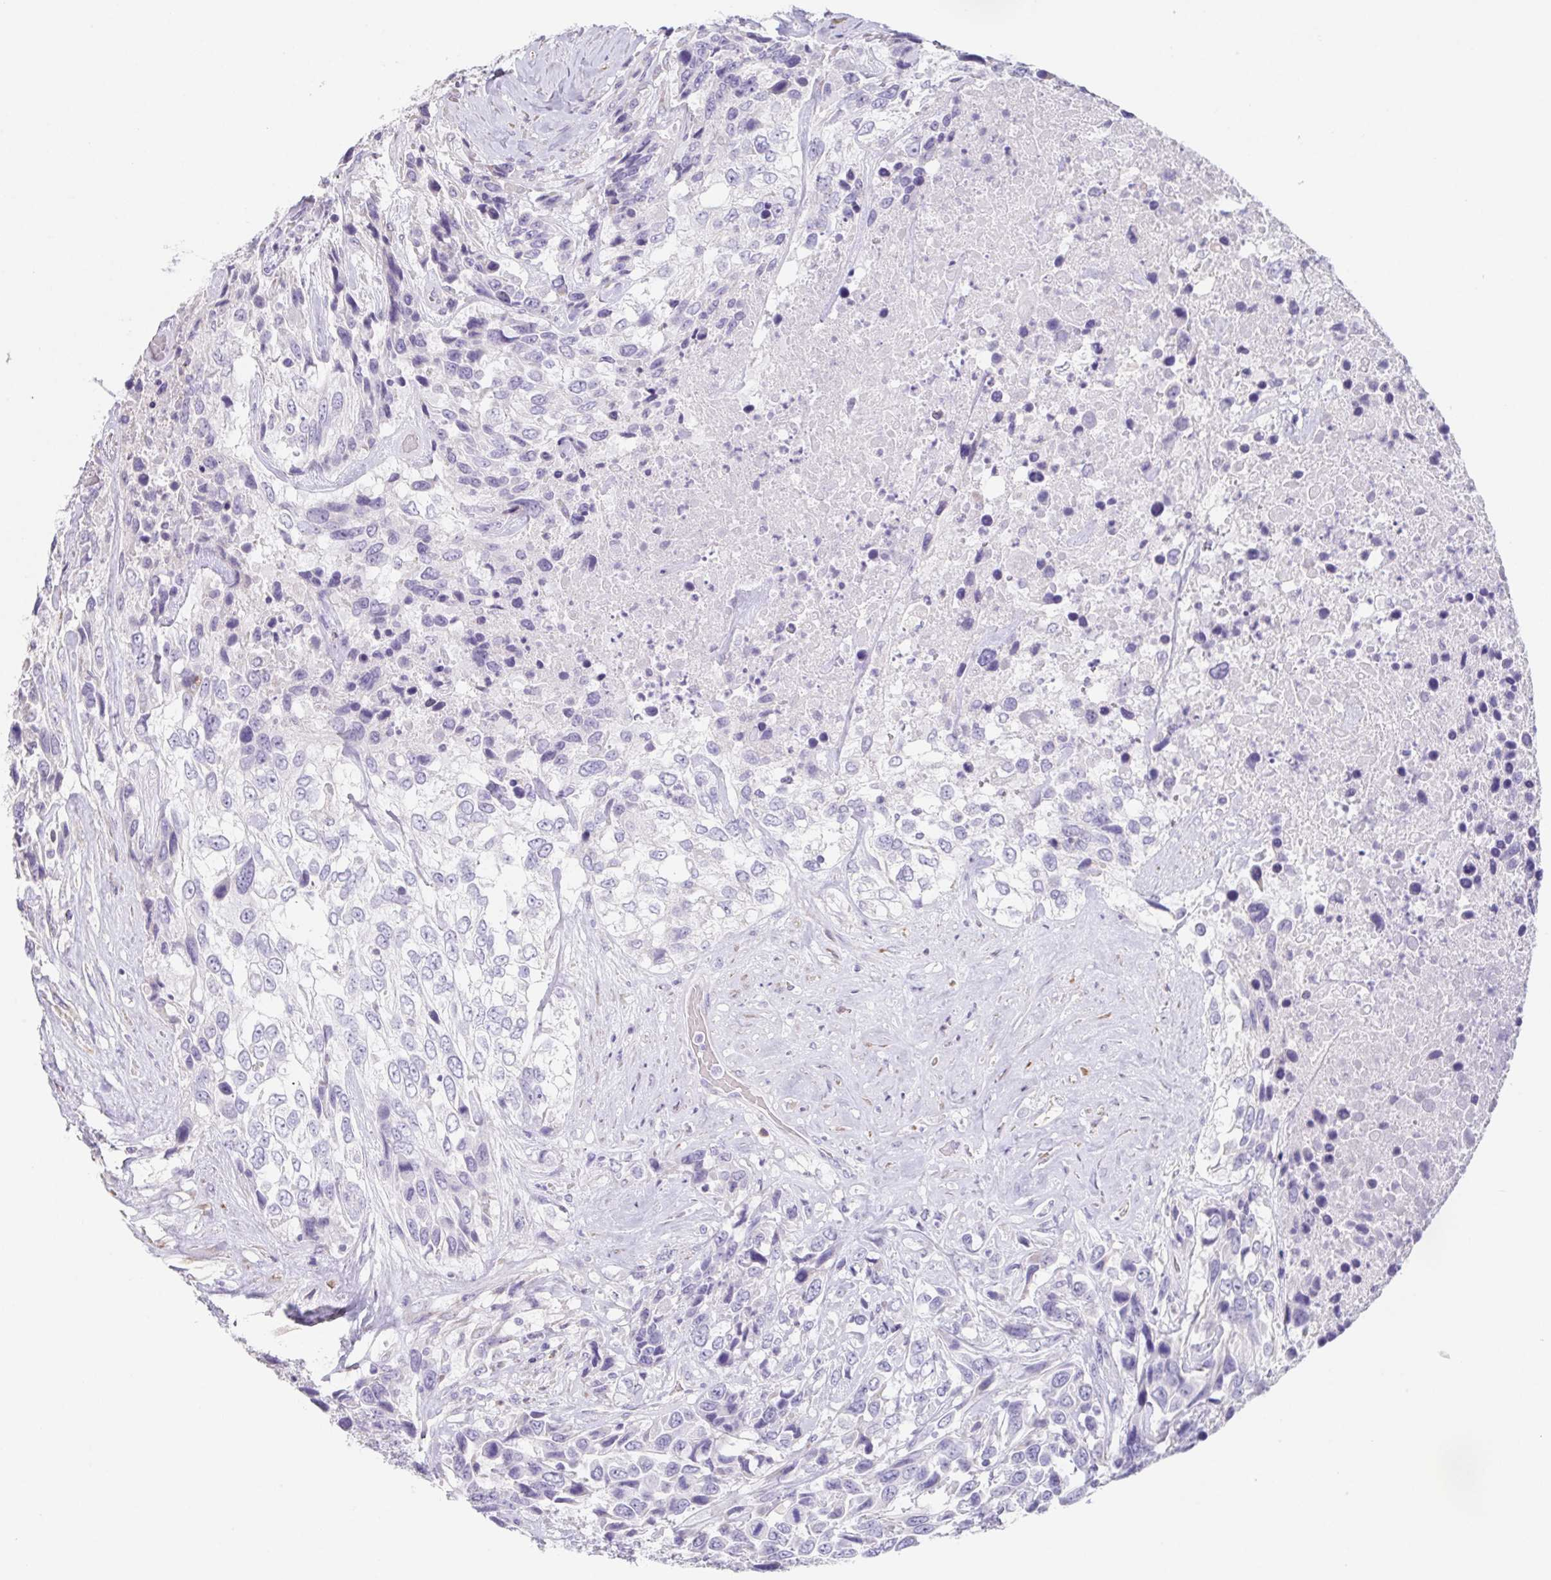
{"staining": {"intensity": "negative", "quantity": "none", "location": "none"}, "tissue": "urothelial cancer", "cell_type": "Tumor cells", "image_type": "cancer", "snomed": [{"axis": "morphology", "description": "Urothelial carcinoma, High grade"}, {"axis": "topography", "description": "Urinary bladder"}], "caption": "IHC photomicrograph of neoplastic tissue: human urothelial carcinoma (high-grade) stained with DAB displays no significant protein staining in tumor cells. The staining is performed using DAB brown chromogen with nuclei counter-stained in using hematoxylin.", "gene": "HDGFL1", "patient": {"sex": "female", "age": 70}}